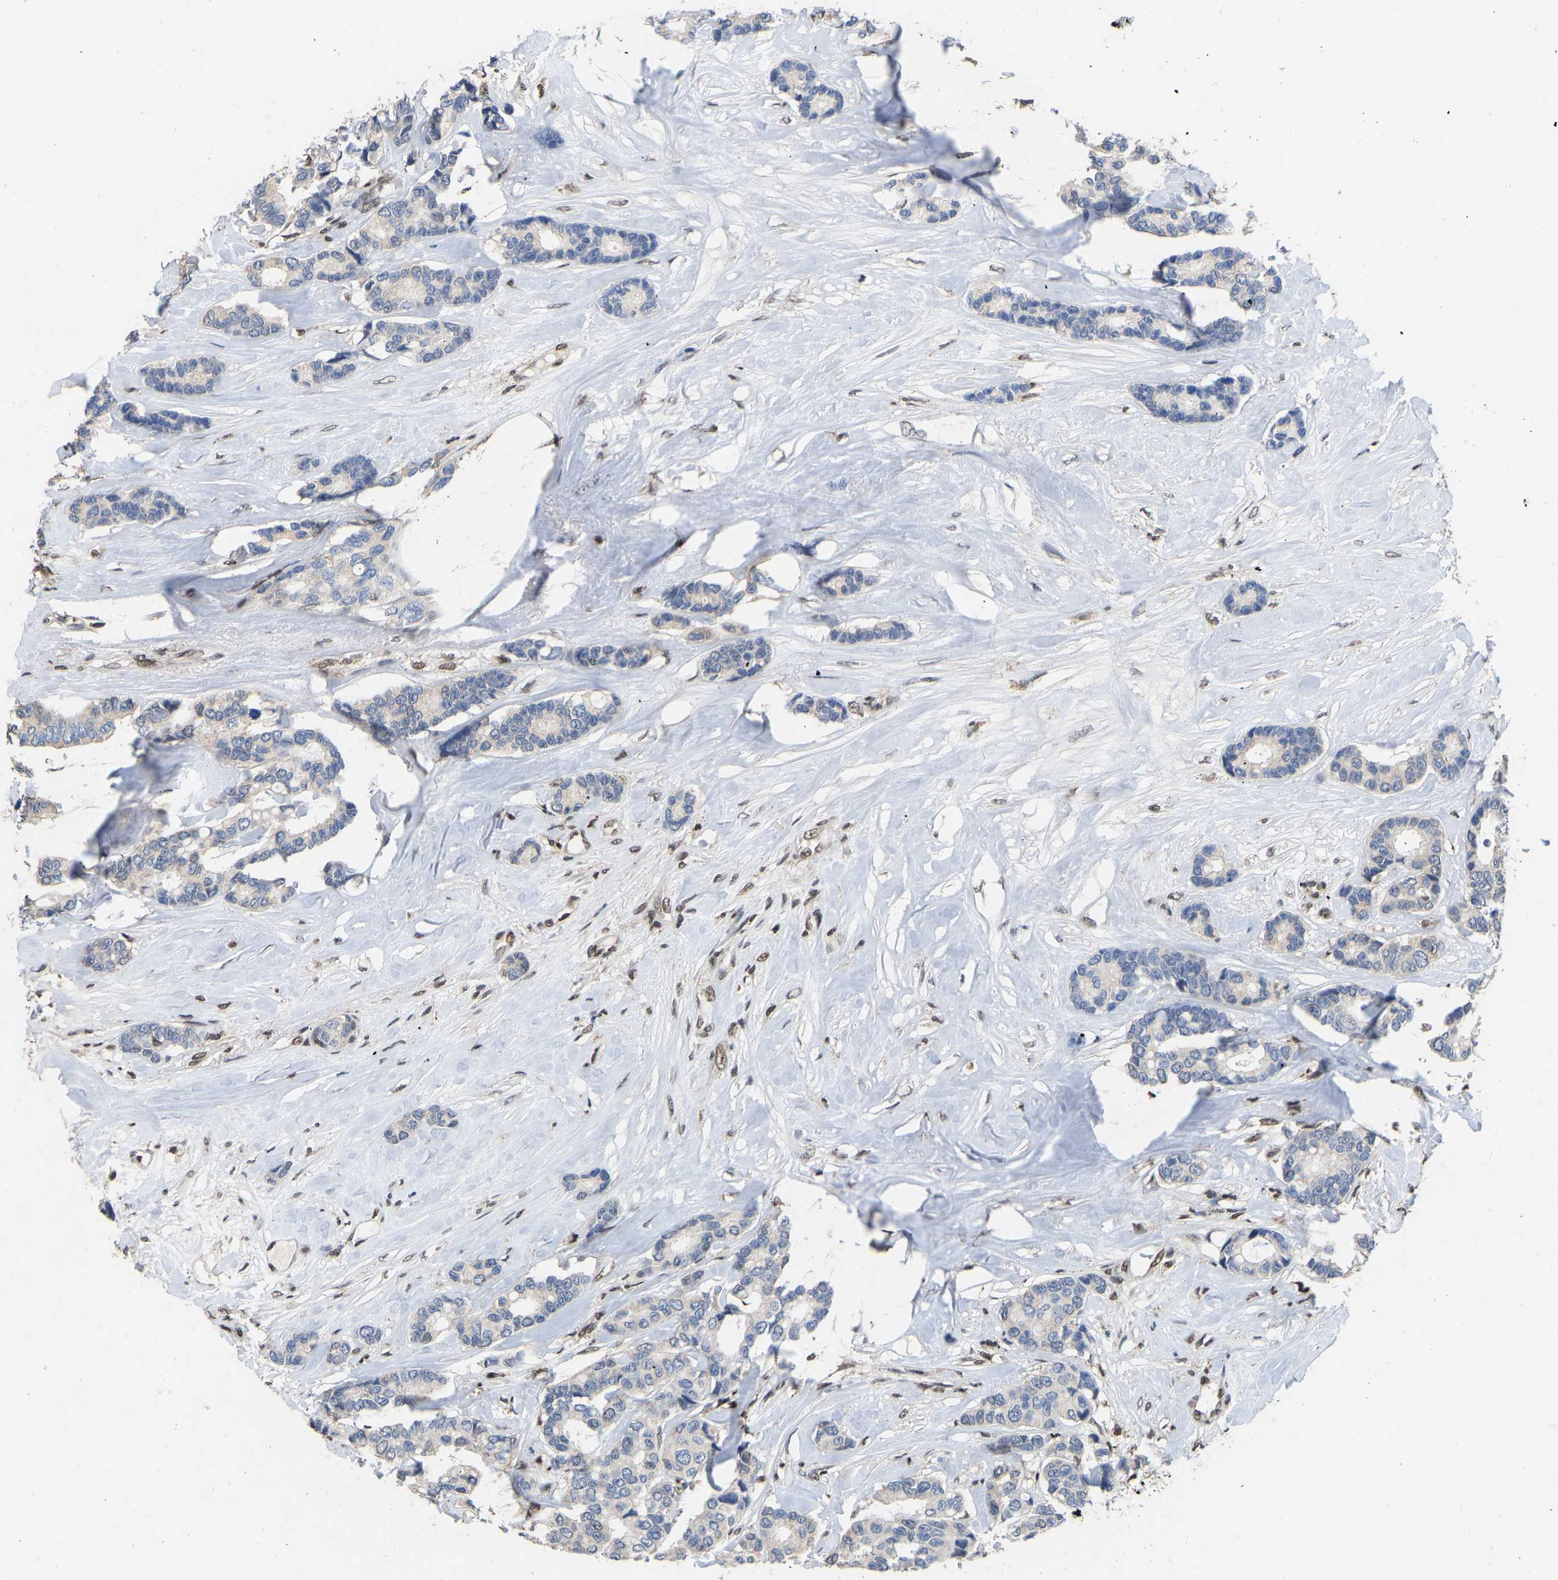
{"staining": {"intensity": "negative", "quantity": "none", "location": "none"}, "tissue": "breast cancer", "cell_type": "Tumor cells", "image_type": "cancer", "snomed": [{"axis": "morphology", "description": "Duct carcinoma"}, {"axis": "topography", "description": "Breast"}], "caption": "The micrograph exhibits no staining of tumor cells in breast intraductal carcinoma.", "gene": "QKI", "patient": {"sex": "female", "age": 87}}